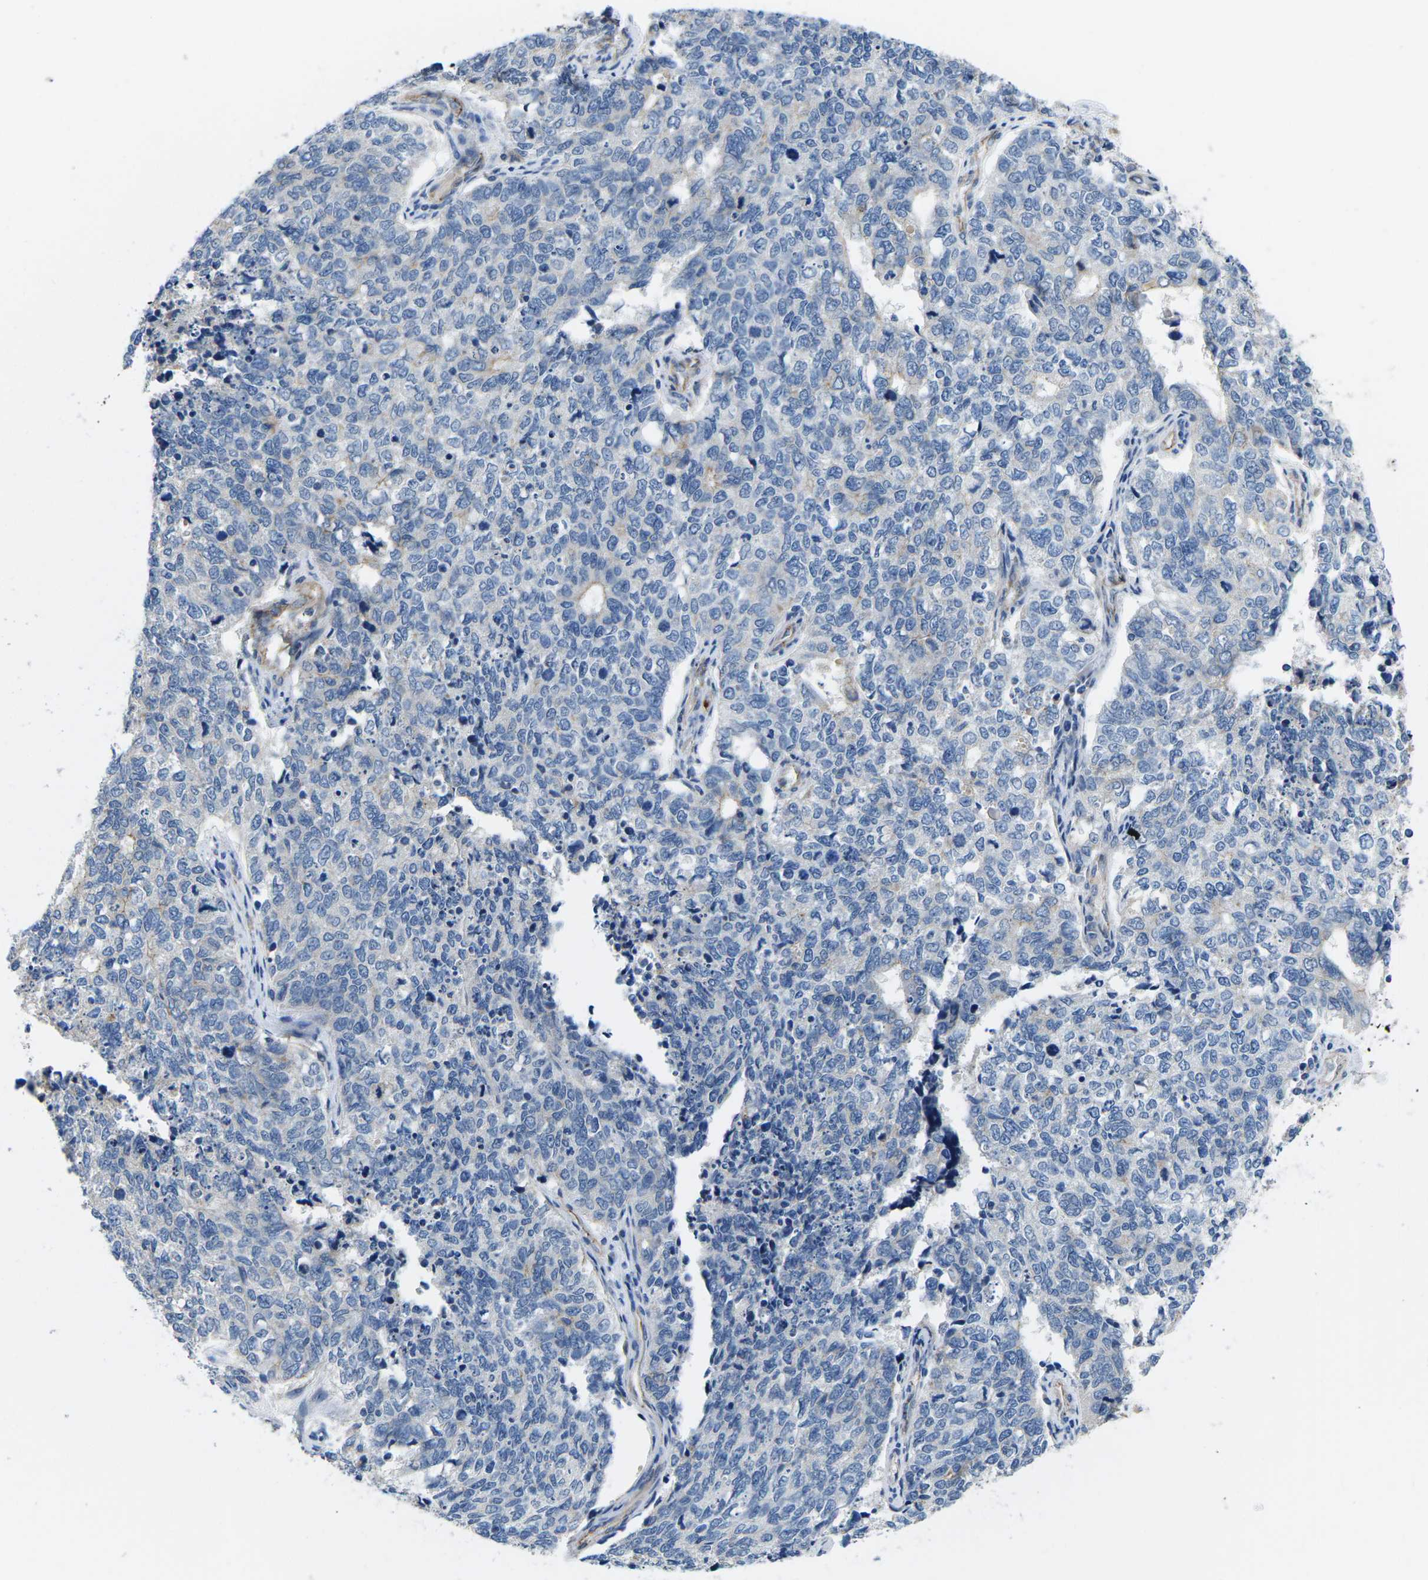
{"staining": {"intensity": "negative", "quantity": "none", "location": "none"}, "tissue": "cervical cancer", "cell_type": "Tumor cells", "image_type": "cancer", "snomed": [{"axis": "morphology", "description": "Squamous cell carcinoma, NOS"}, {"axis": "topography", "description": "Cervix"}], "caption": "DAB (3,3'-diaminobenzidine) immunohistochemical staining of human cervical cancer demonstrates no significant expression in tumor cells.", "gene": "CTNND1", "patient": {"sex": "female", "age": 63}}